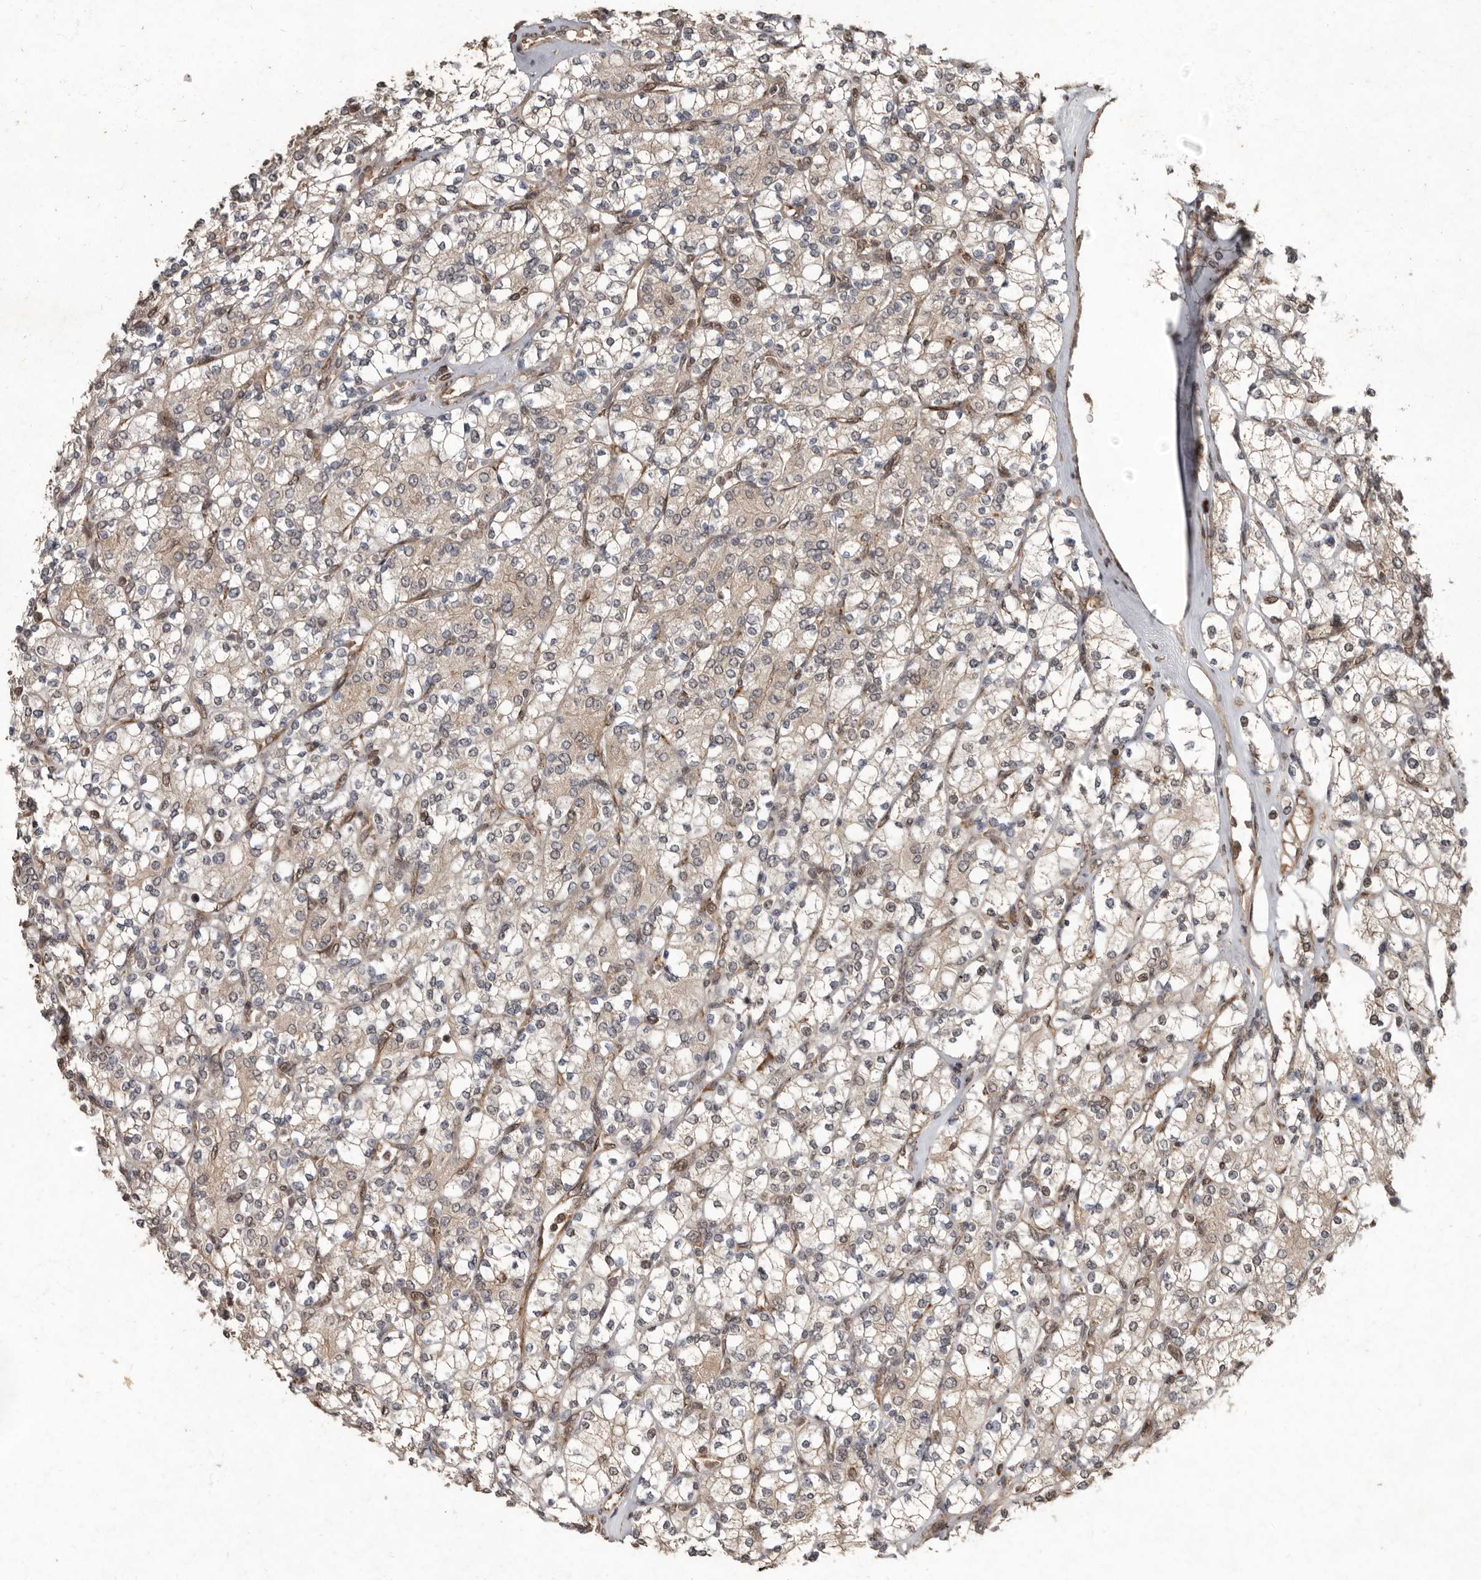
{"staining": {"intensity": "weak", "quantity": ">75%", "location": "cytoplasmic/membranous"}, "tissue": "renal cancer", "cell_type": "Tumor cells", "image_type": "cancer", "snomed": [{"axis": "morphology", "description": "Adenocarcinoma, NOS"}, {"axis": "topography", "description": "Kidney"}], "caption": "Adenocarcinoma (renal) tissue reveals weak cytoplasmic/membranous staining in approximately >75% of tumor cells Using DAB (brown) and hematoxylin (blue) stains, captured at high magnification using brightfield microscopy.", "gene": "LRGUK", "patient": {"sex": "male", "age": 77}}